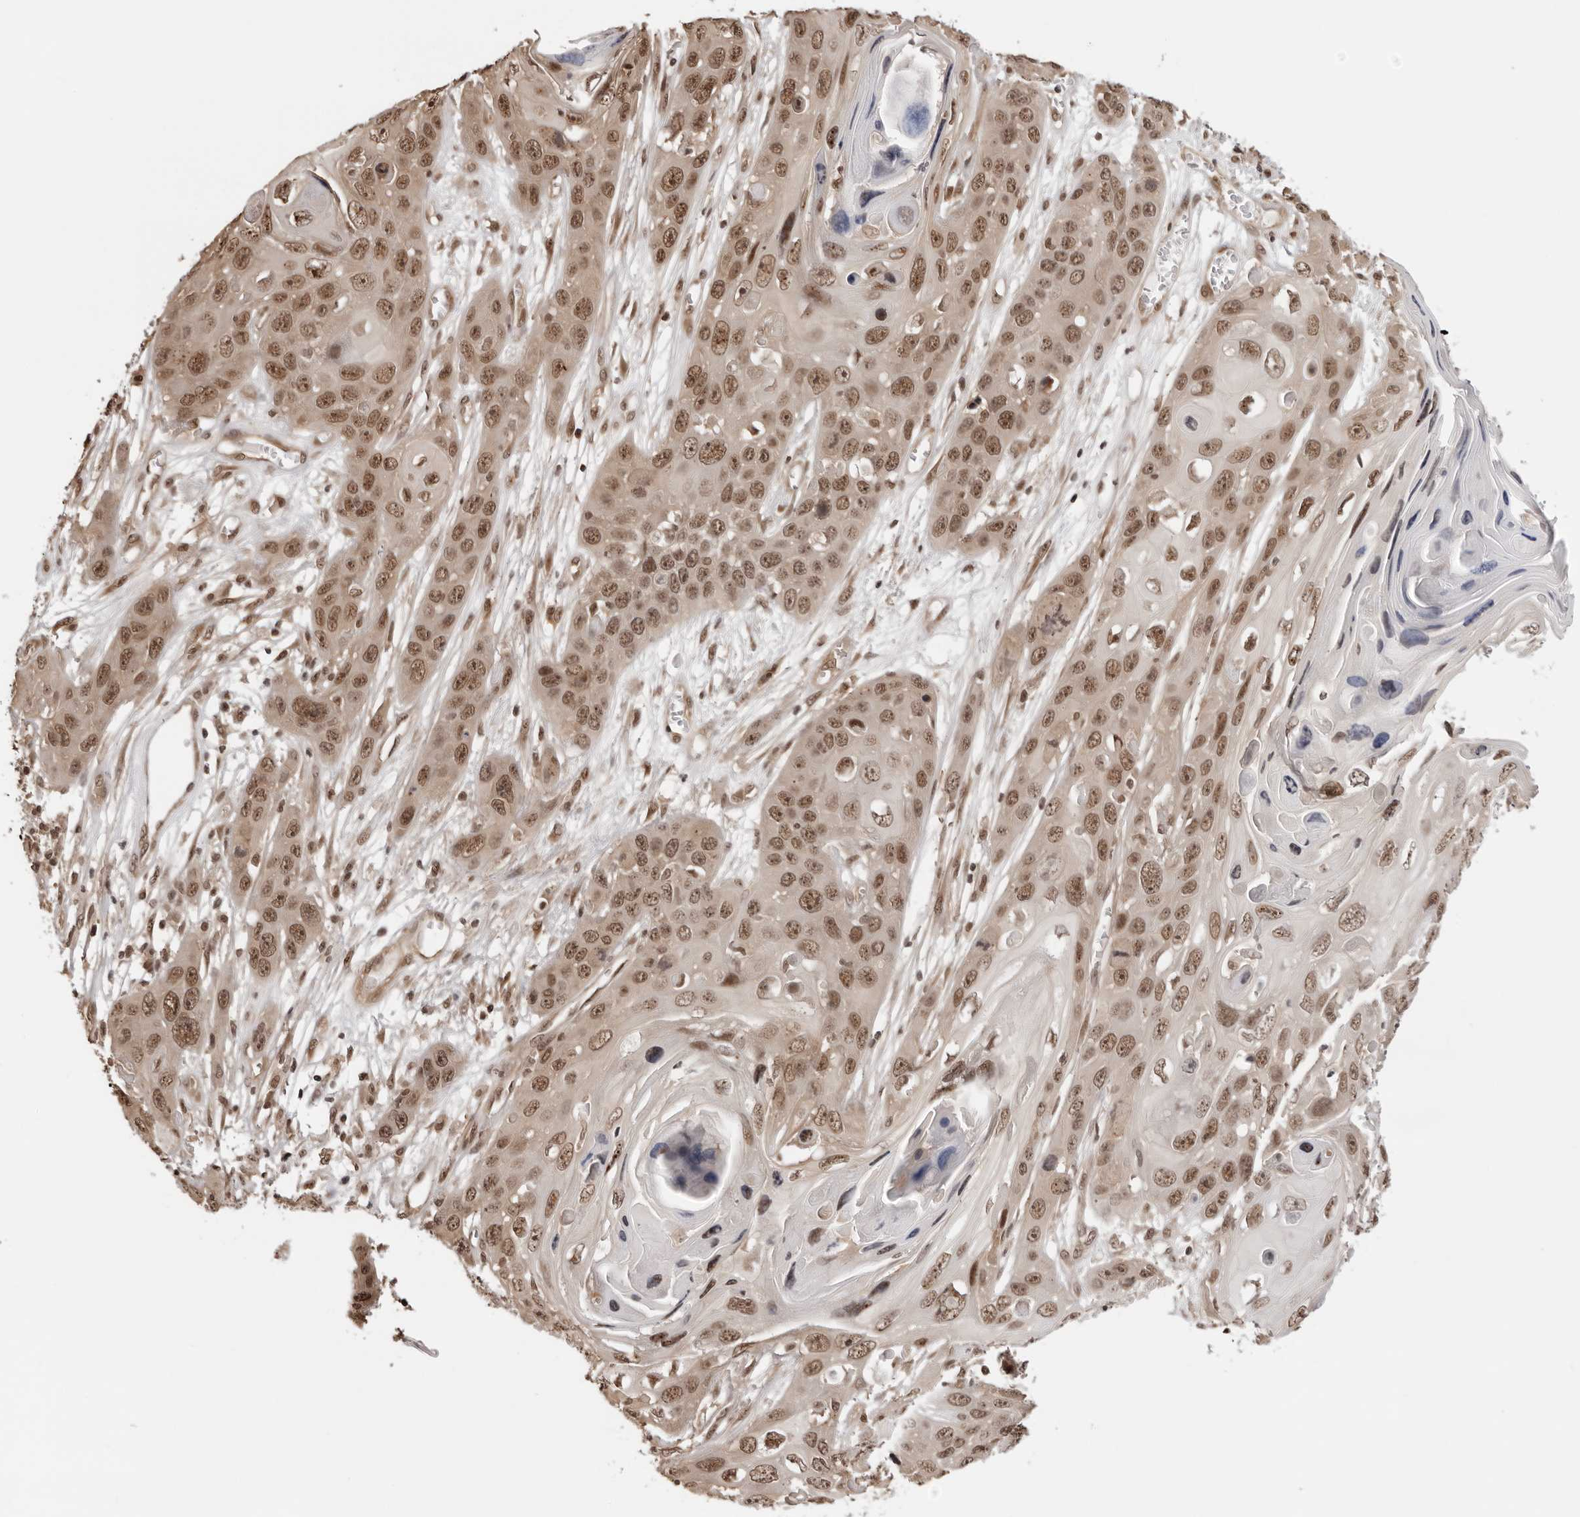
{"staining": {"intensity": "moderate", "quantity": ">75%", "location": "nuclear"}, "tissue": "skin cancer", "cell_type": "Tumor cells", "image_type": "cancer", "snomed": [{"axis": "morphology", "description": "Squamous cell carcinoma, NOS"}, {"axis": "topography", "description": "Skin"}], "caption": "Protein expression by IHC demonstrates moderate nuclear expression in about >75% of tumor cells in squamous cell carcinoma (skin).", "gene": "SDE2", "patient": {"sex": "male", "age": 55}}